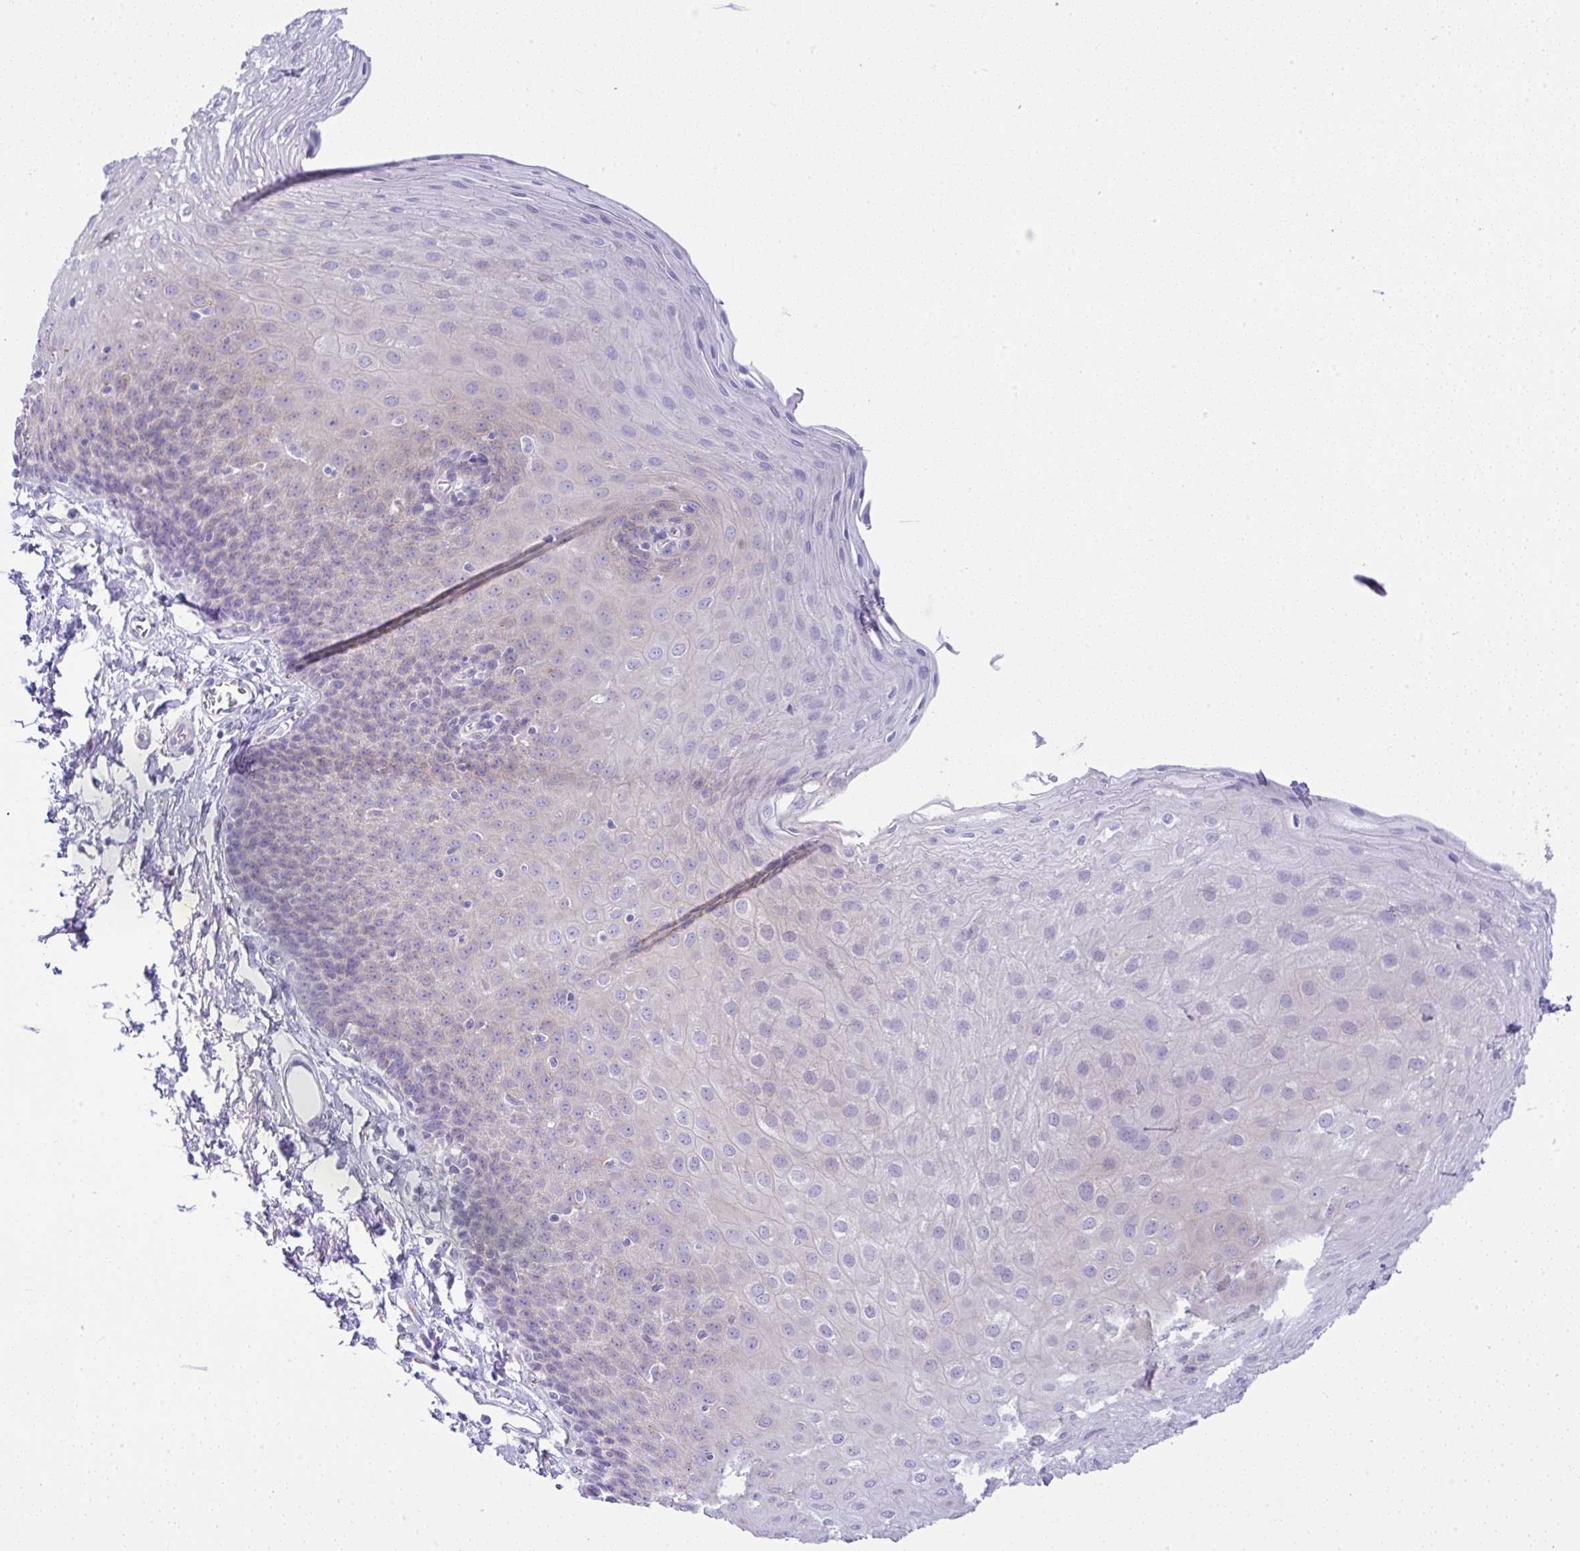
{"staining": {"intensity": "weak", "quantity": "<25%", "location": "cytoplasmic/membranous"}, "tissue": "esophagus", "cell_type": "Squamous epithelial cells", "image_type": "normal", "snomed": [{"axis": "morphology", "description": "Normal tissue, NOS"}, {"axis": "topography", "description": "Esophagus"}], "caption": "This image is of normal esophagus stained with immunohistochemistry to label a protein in brown with the nuclei are counter-stained blue. There is no positivity in squamous epithelial cells. Brightfield microscopy of immunohistochemistry stained with DAB (3,3'-diaminobenzidine) (brown) and hematoxylin (blue), captured at high magnification.", "gene": "FAM177A1", "patient": {"sex": "female", "age": 81}}